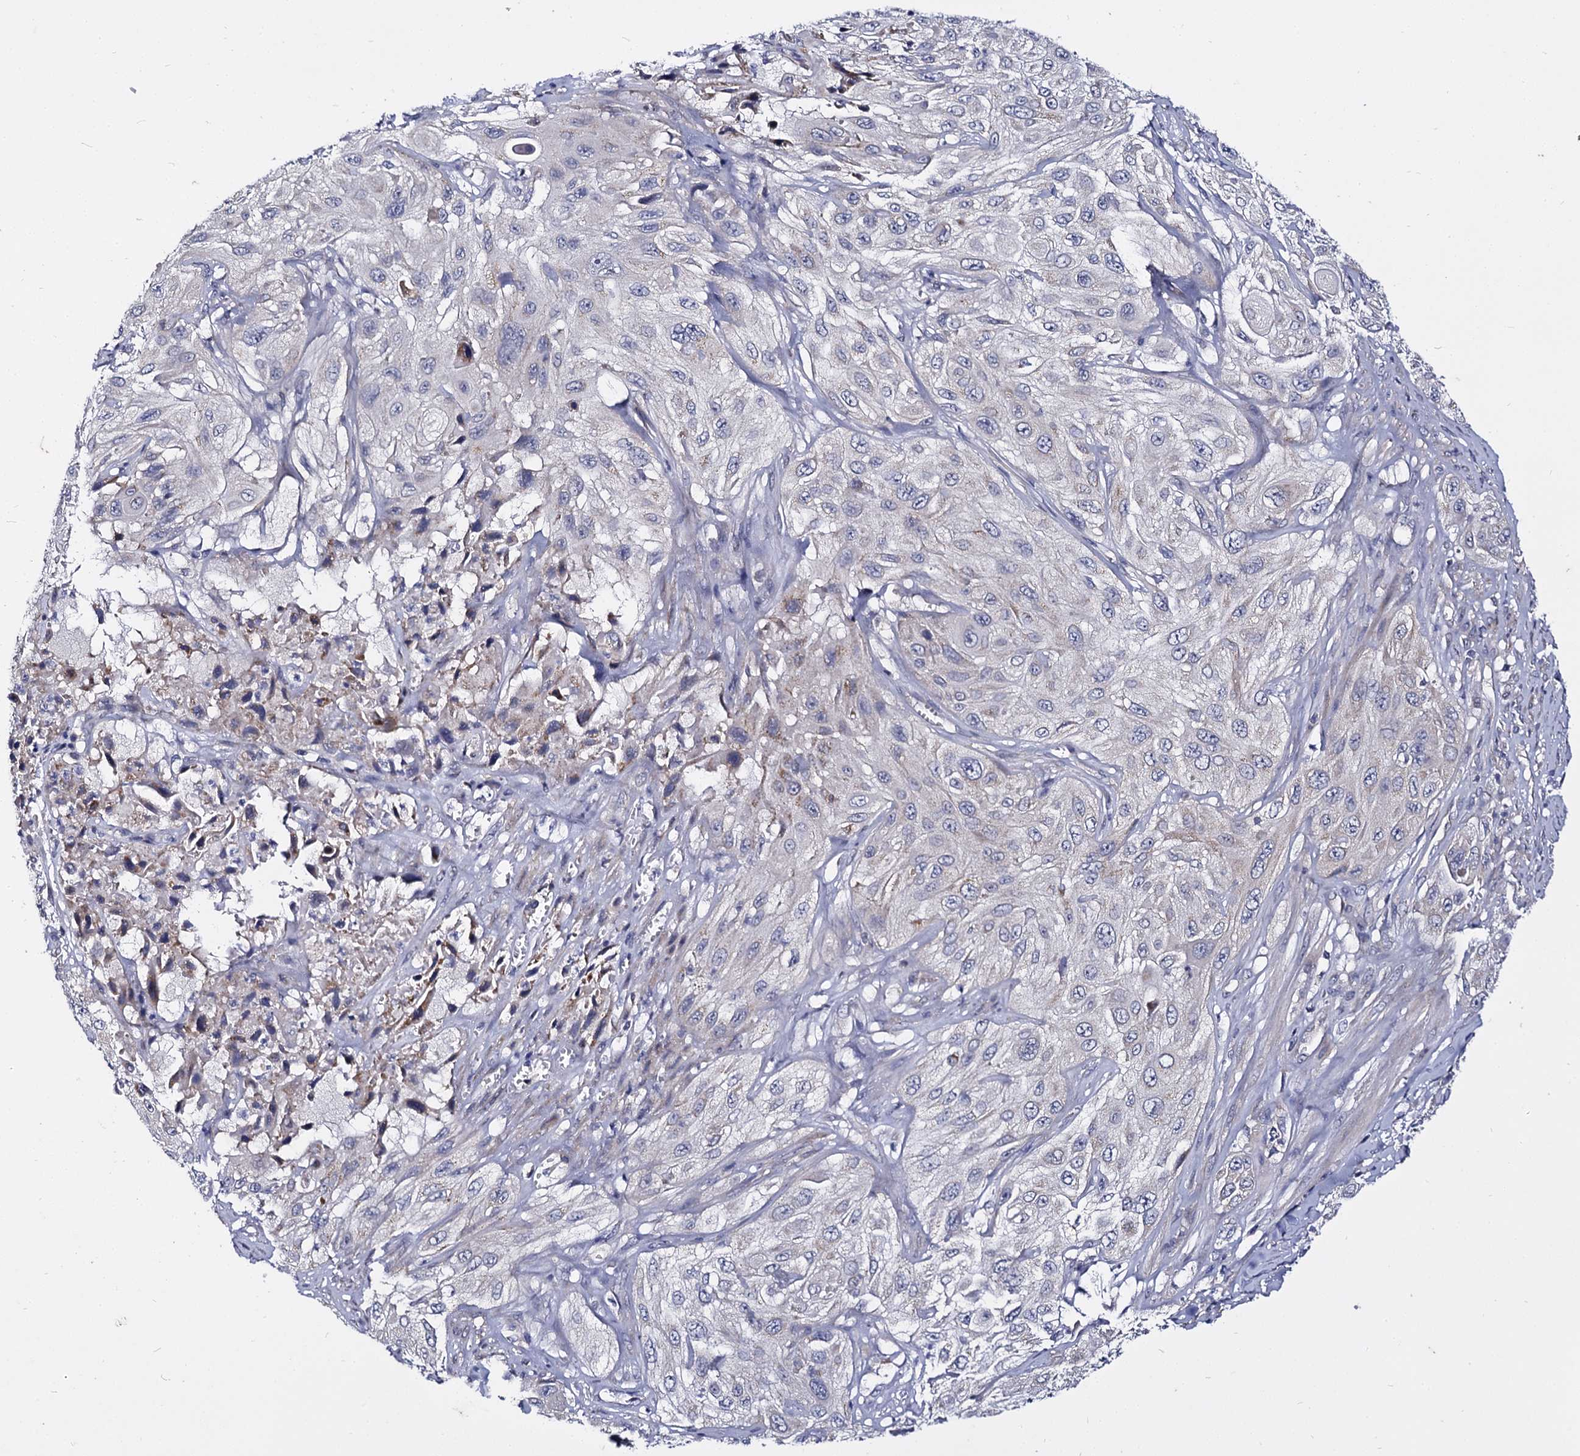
{"staining": {"intensity": "negative", "quantity": "none", "location": "none"}, "tissue": "cervical cancer", "cell_type": "Tumor cells", "image_type": "cancer", "snomed": [{"axis": "morphology", "description": "Squamous cell carcinoma, NOS"}, {"axis": "topography", "description": "Cervix"}], "caption": "Image shows no protein positivity in tumor cells of cervical squamous cell carcinoma tissue.", "gene": "PANX2", "patient": {"sex": "female", "age": 42}}